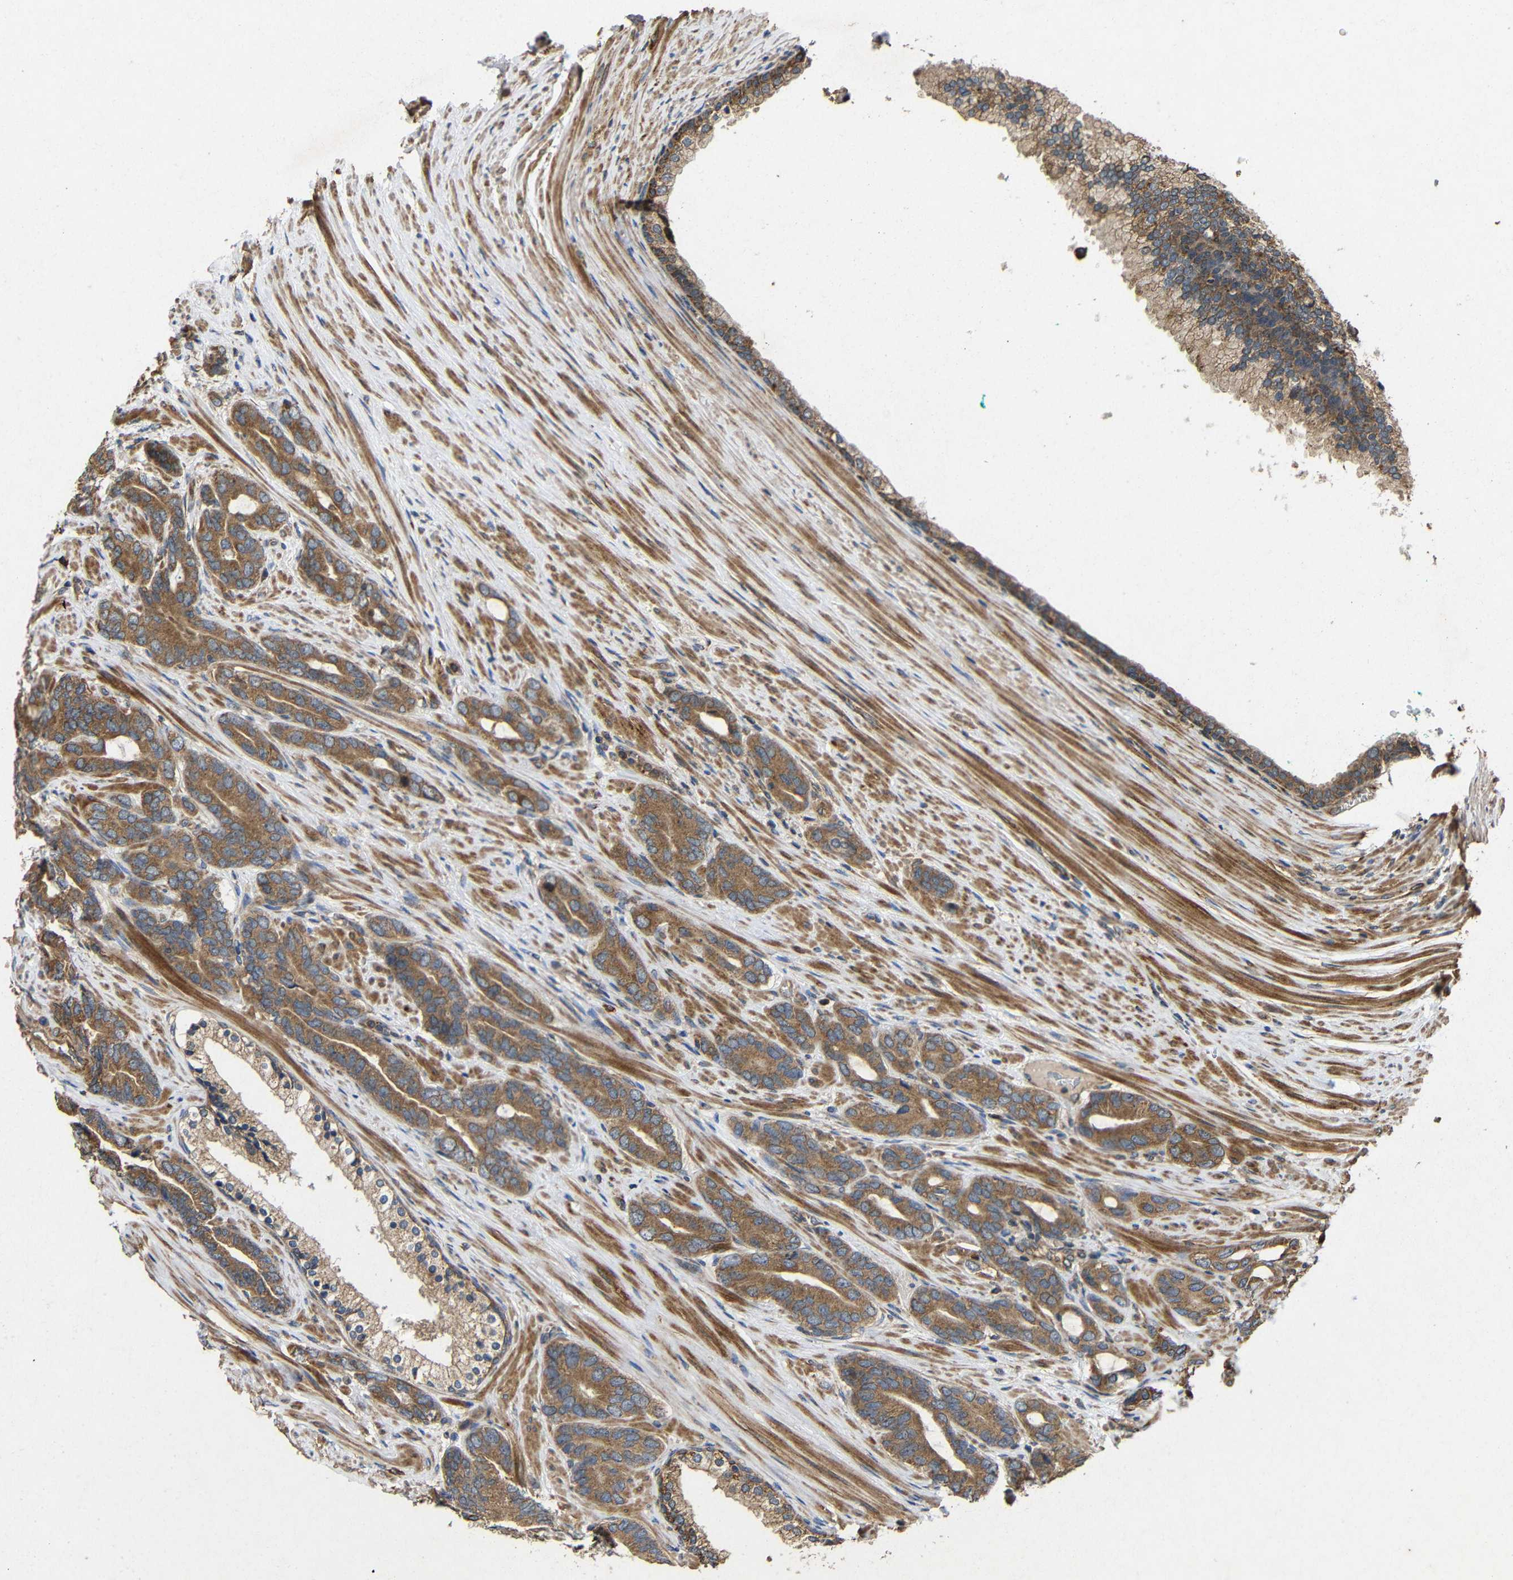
{"staining": {"intensity": "moderate", "quantity": ">75%", "location": "cytoplasmic/membranous"}, "tissue": "prostate cancer", "cell_type": "Tumor cells", "image_type": "cancer", "snomed": [{"axis": "morphology", "description": "Adenocarcinoma, Low grade"}, {"axis": "topography", "description": "Prostate"}], "caption": "This micrograph reveals prostate cancer stained with IHC to label a protein in brown. The cytoplasmic/membranous of tumor cells show moderate positivity for the protein. Nuclei are counter-stained blue.", "gene": "EIF2S1", "patient": {"sex": "male", "age": 63}}